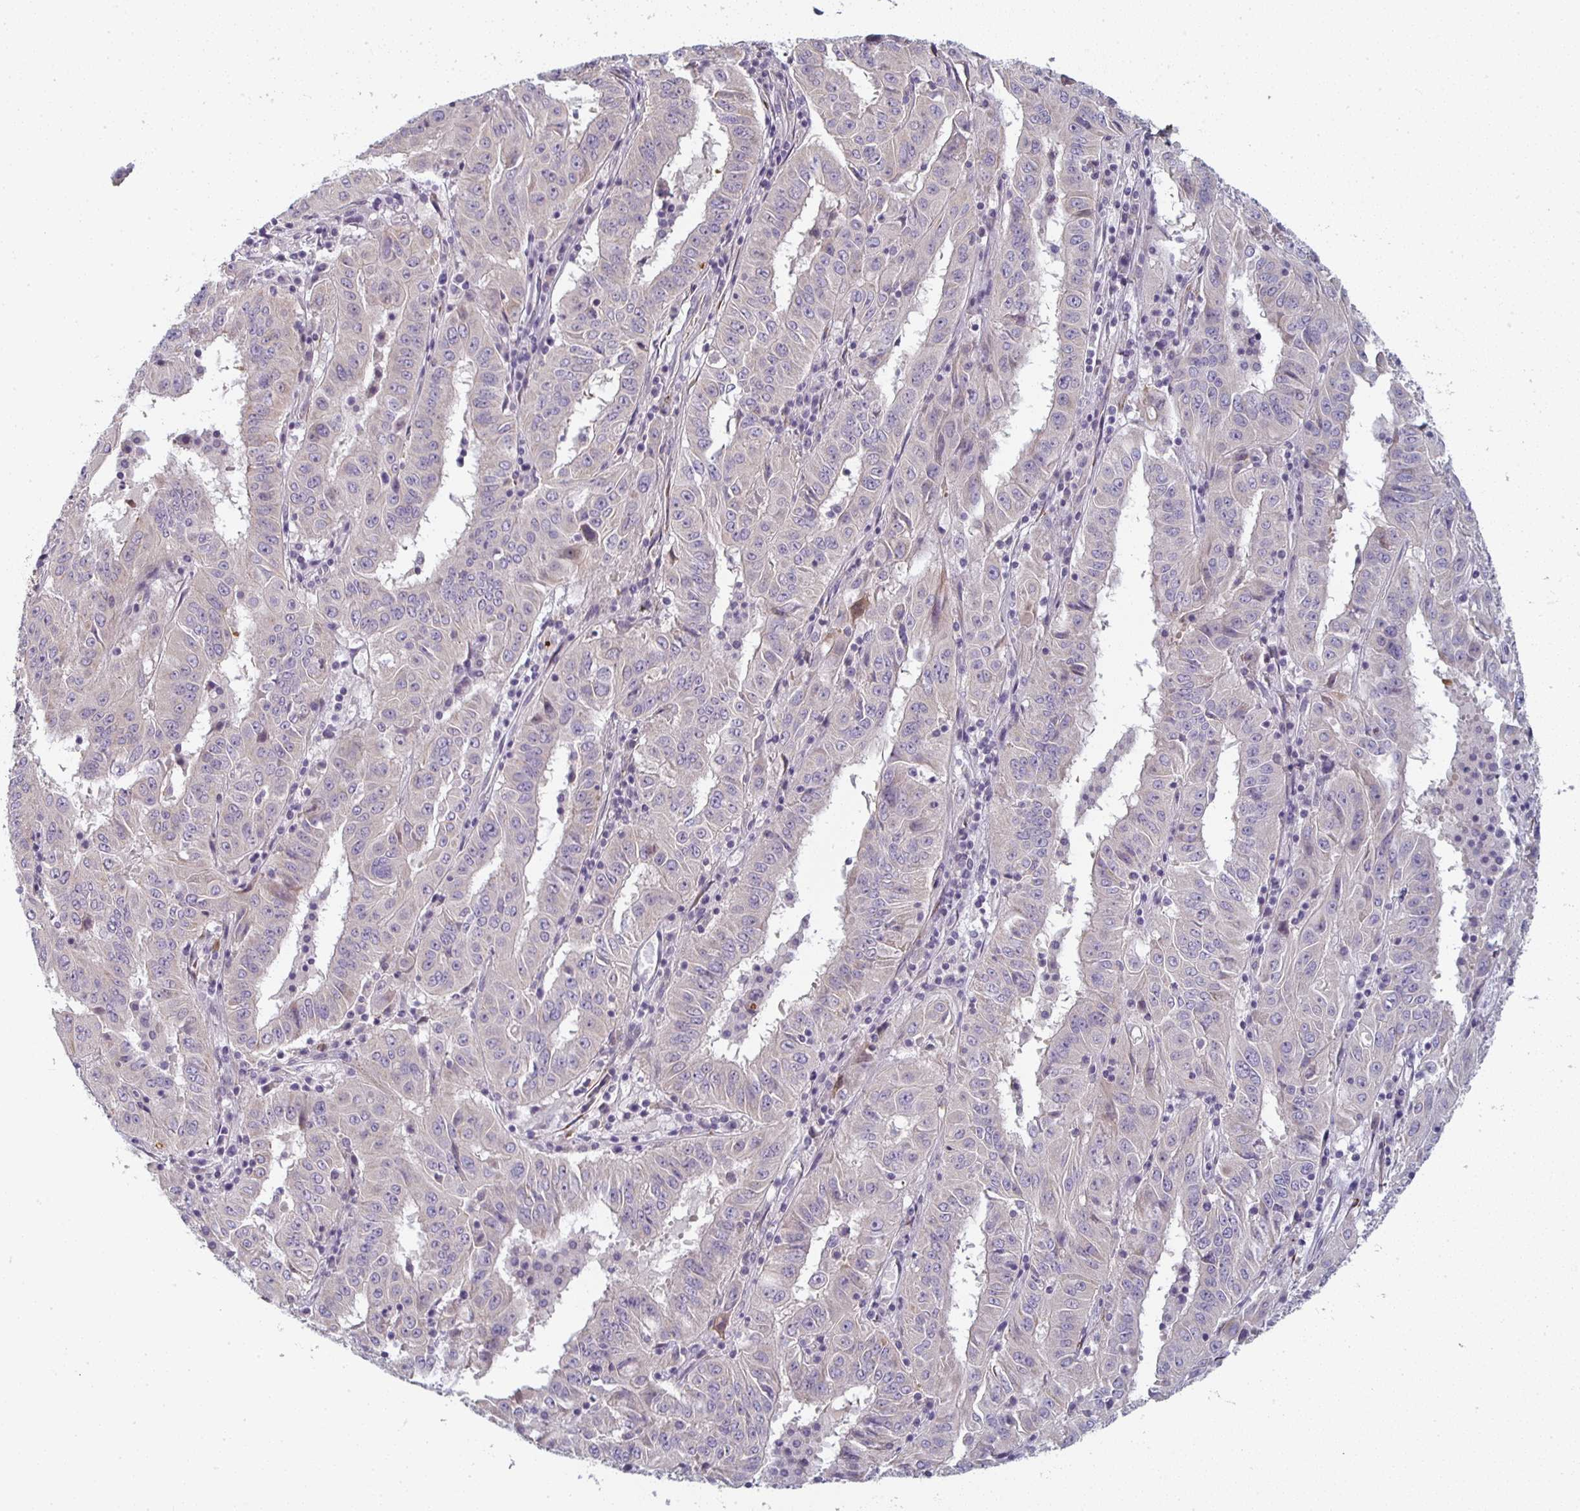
{"staining": {"intensity": "negative", "quantity": "none", "location": "none"}, "tissue": "pancreatic cancer", "cell_type": "Tumor cells", "image_type": "cancer", "snomed": [{"axis": "morphology", "description": "Adenocarcinoma, NOS"}, {"axis": "topography", "description": "Pancreas"}], "caption": "Photomicrograph shows no protein positivity in tumor cells of pancreatic cancer (adenocarcinoma) tissue.", "gene": "CTHRC1", "patient": {"sex": "male", "age": 63}}